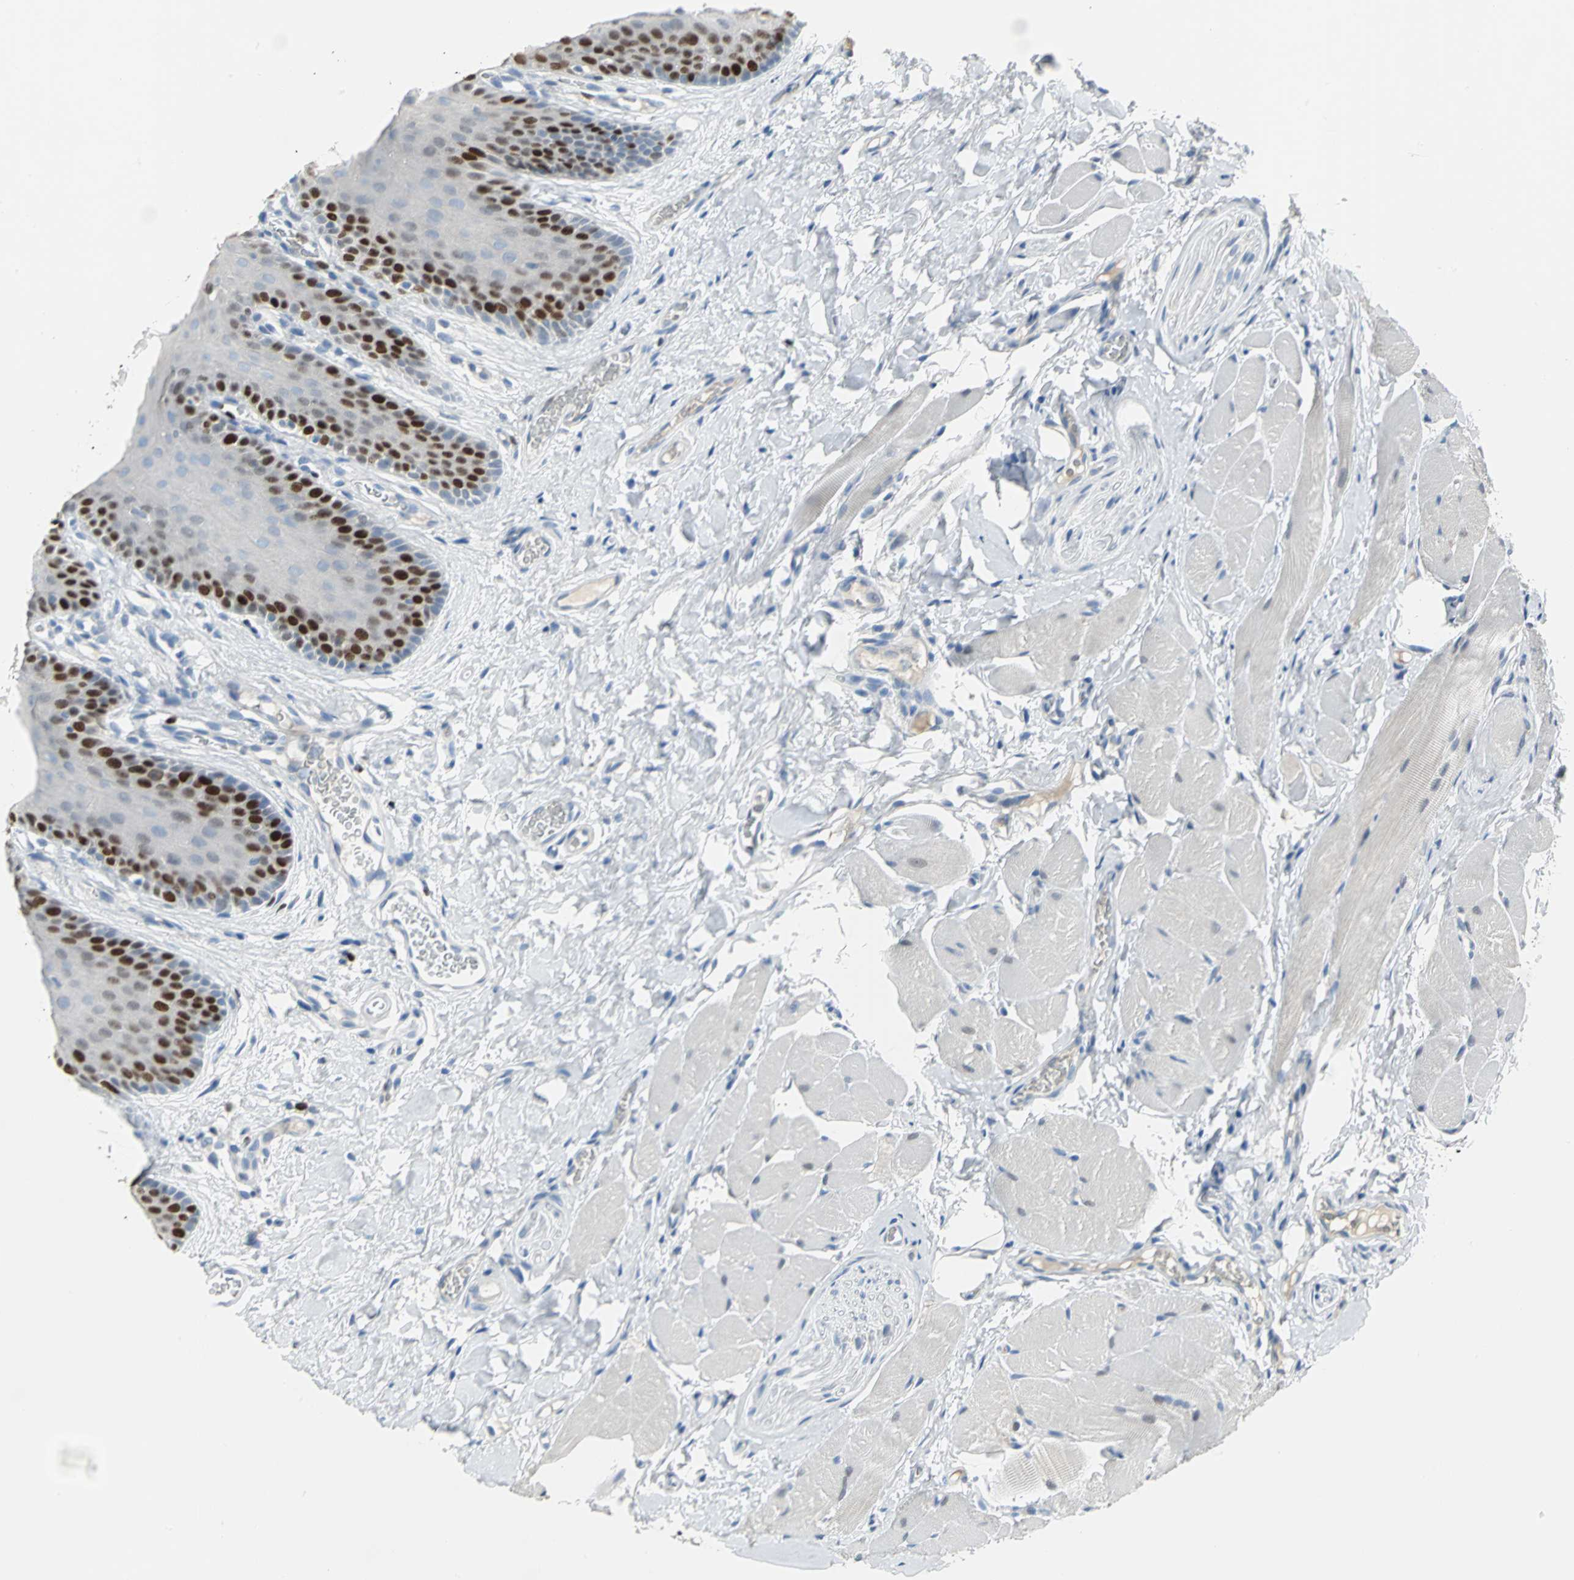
{"staining": {"intensity": "strong", "quantity": "<25%", "location": "nuclear"}, "tissue": "oral mucosa", "cell_type": "Squamous epithelial cells", "image_type": "normal", "snomed": [{"axis": "morphology", "description": "Normal tissue, NOS"}, {"axis": "topography", "description": "Oral tissue"}], "caption": "Protein staining demonstrates strong nuclear positivity in approximately <25% of squamous epithelial cells in benign oral mucosa. Immunohistochemistry stains the protein of interest in brown and the nuclei are stained blue.", "gene": "MCM4", "patient": {"sex": "male", "age": 54}}